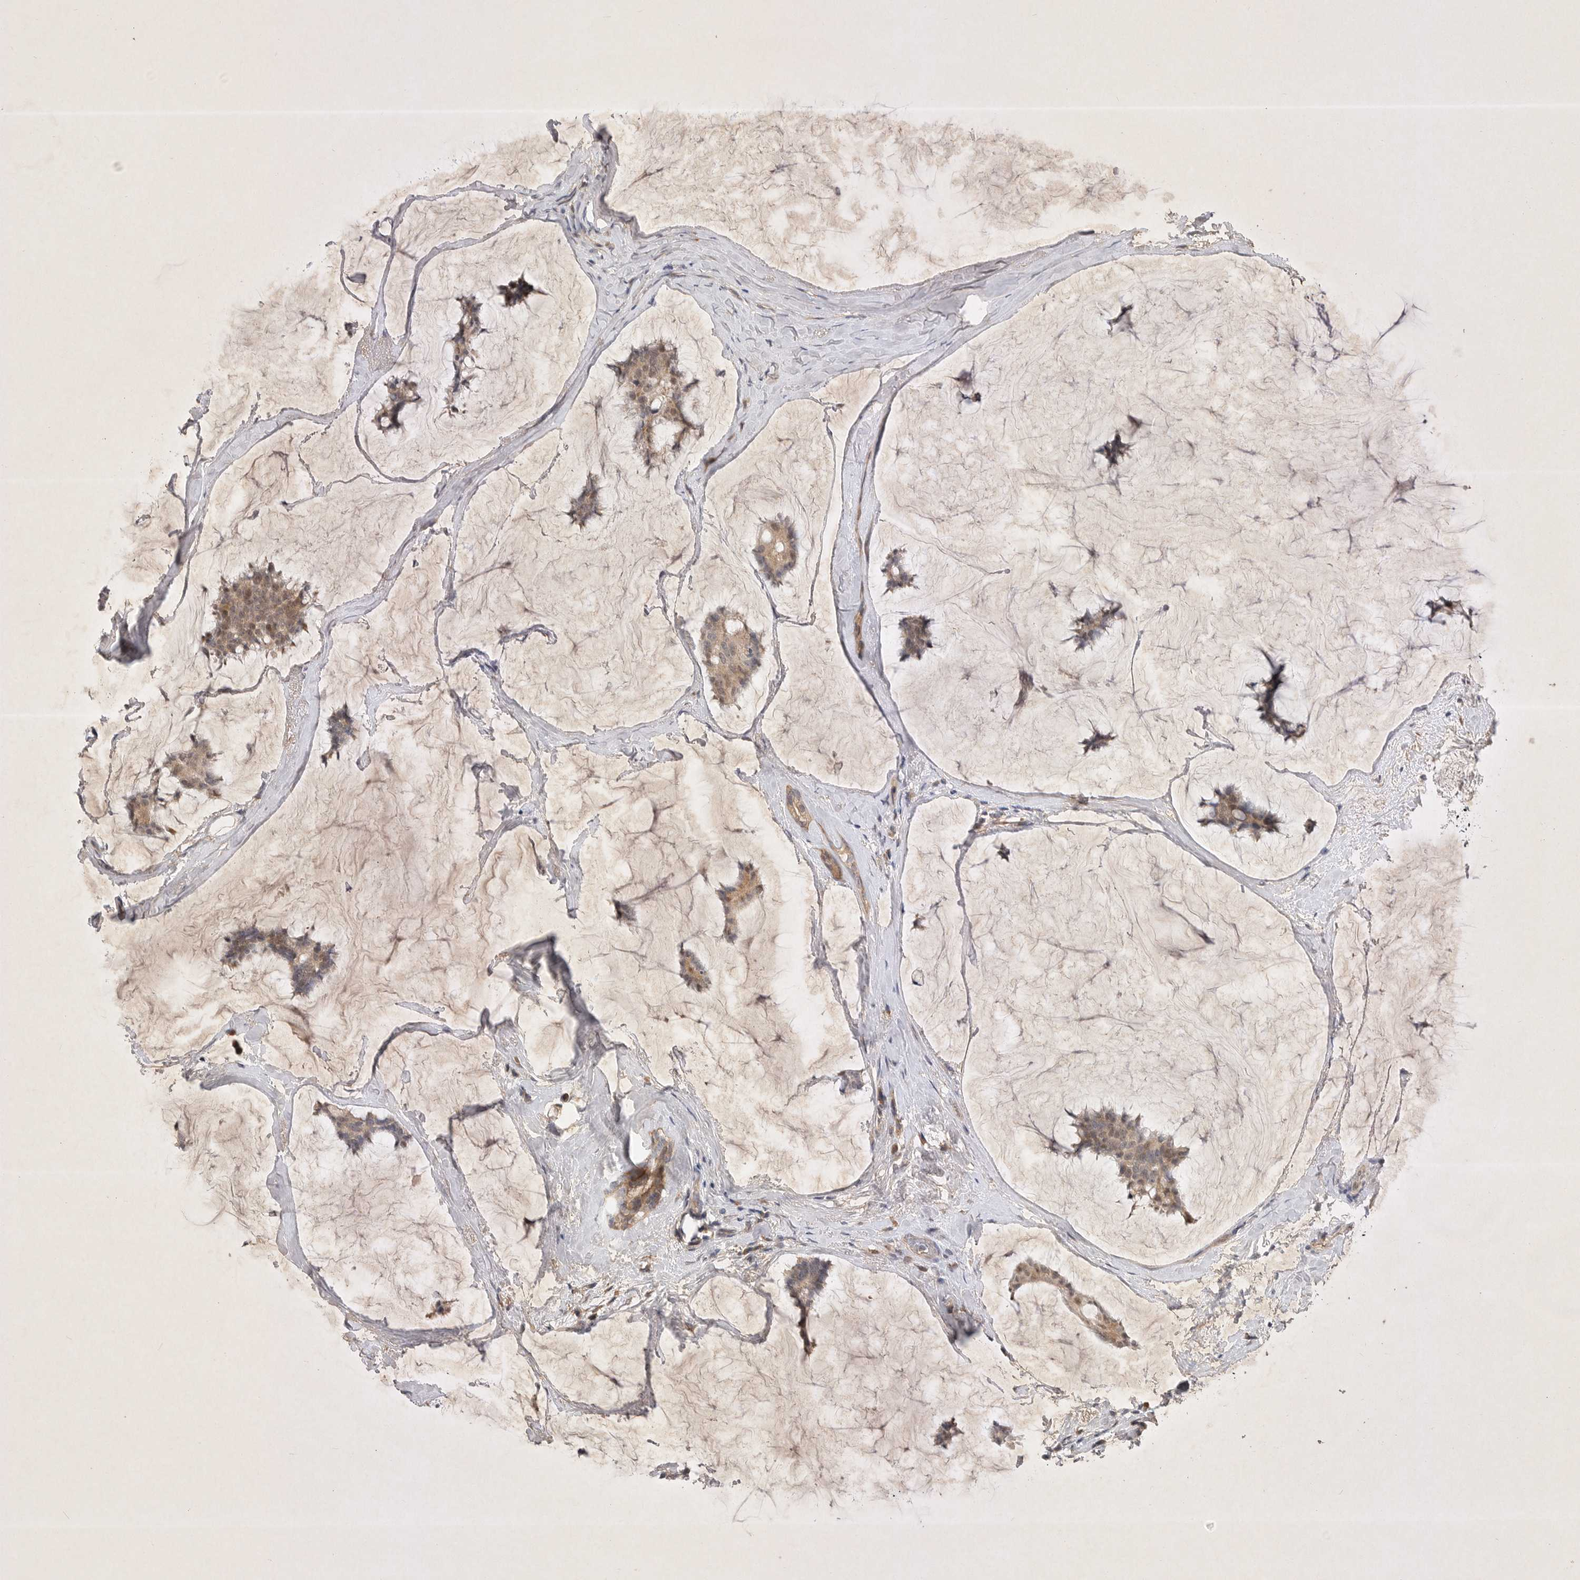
{"staining": {"intensity": "weak", "quantity": ">75%", "location": "cytoplasmic/membranous,nuclear"}, "tissue": "breast cancer", "cell_type": "Tumor cells", "image_type": "cancer", "snomed": [{"axis": "morphology", "description": "Duct carcinoma"}, {"axis": "topography", "description": "Breast"}], "caption": "Immunohistochemical staining of breast cancer (intraductal carcinoma) shows weak cytoplasmic/membranous and nuclear protein expression in approximately >75% of tumor cells.", "gene": "PTPDC1", "patient": {"sex": "female", "age": 93}}